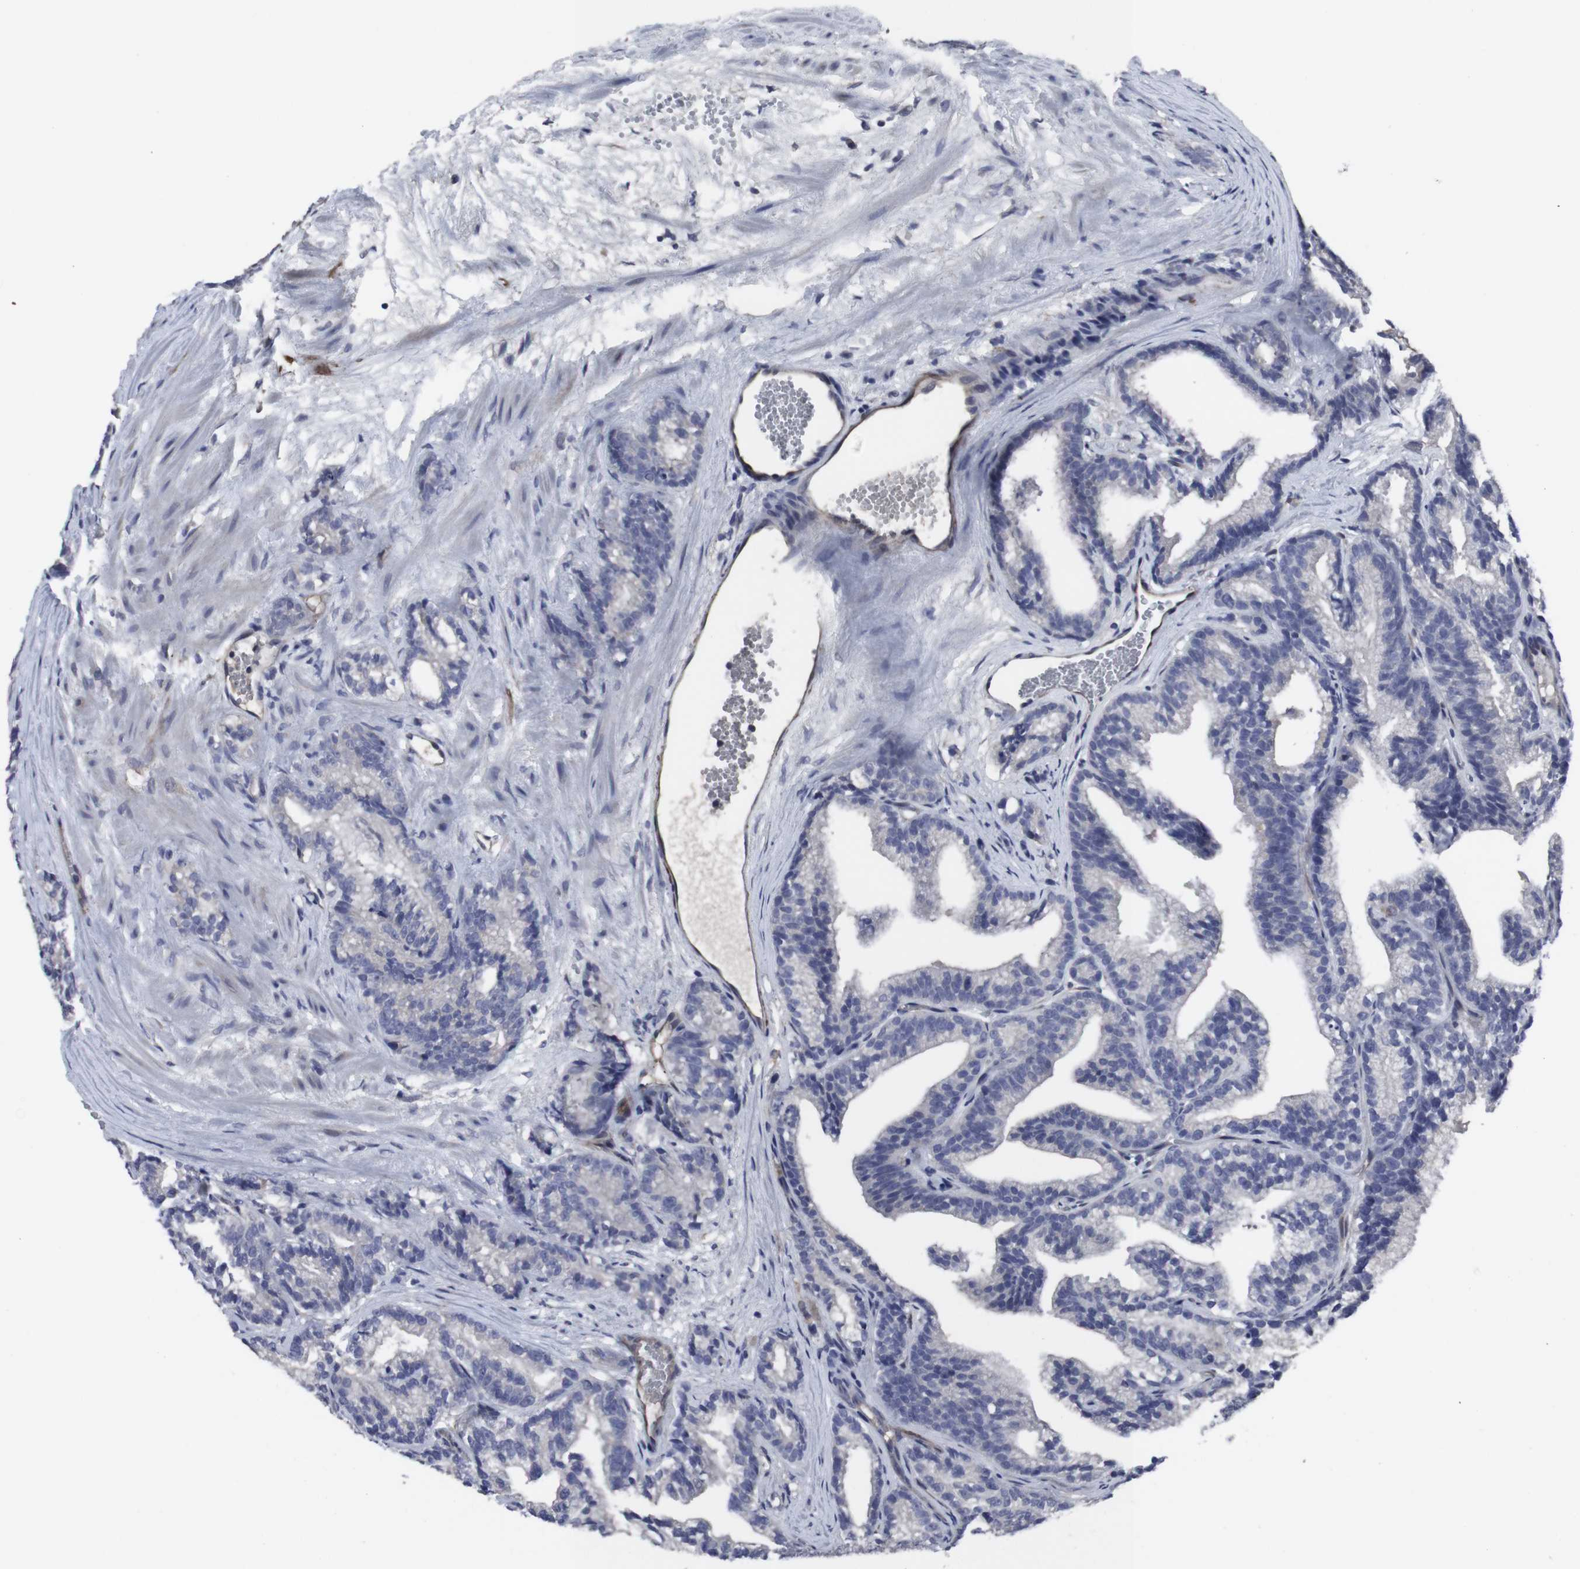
{"staining": {"intensity": "negative", "quantity": "none", "location": "none"}, "tissue": "prostate cancer", "cell_type": "Tumor cells", "image_type": "cancer", "snomed": [{"axis": "morphology", "description": "Adenocarcinoma, Low grade"}, {"axis": "topography", "description": "Prostate"}], "caption": "Human prostate cancer stained for a protein using IHC displays no staining in tumor cells.", "gene": "SNCG", "patient": {"sex": "male", "age": 89}}